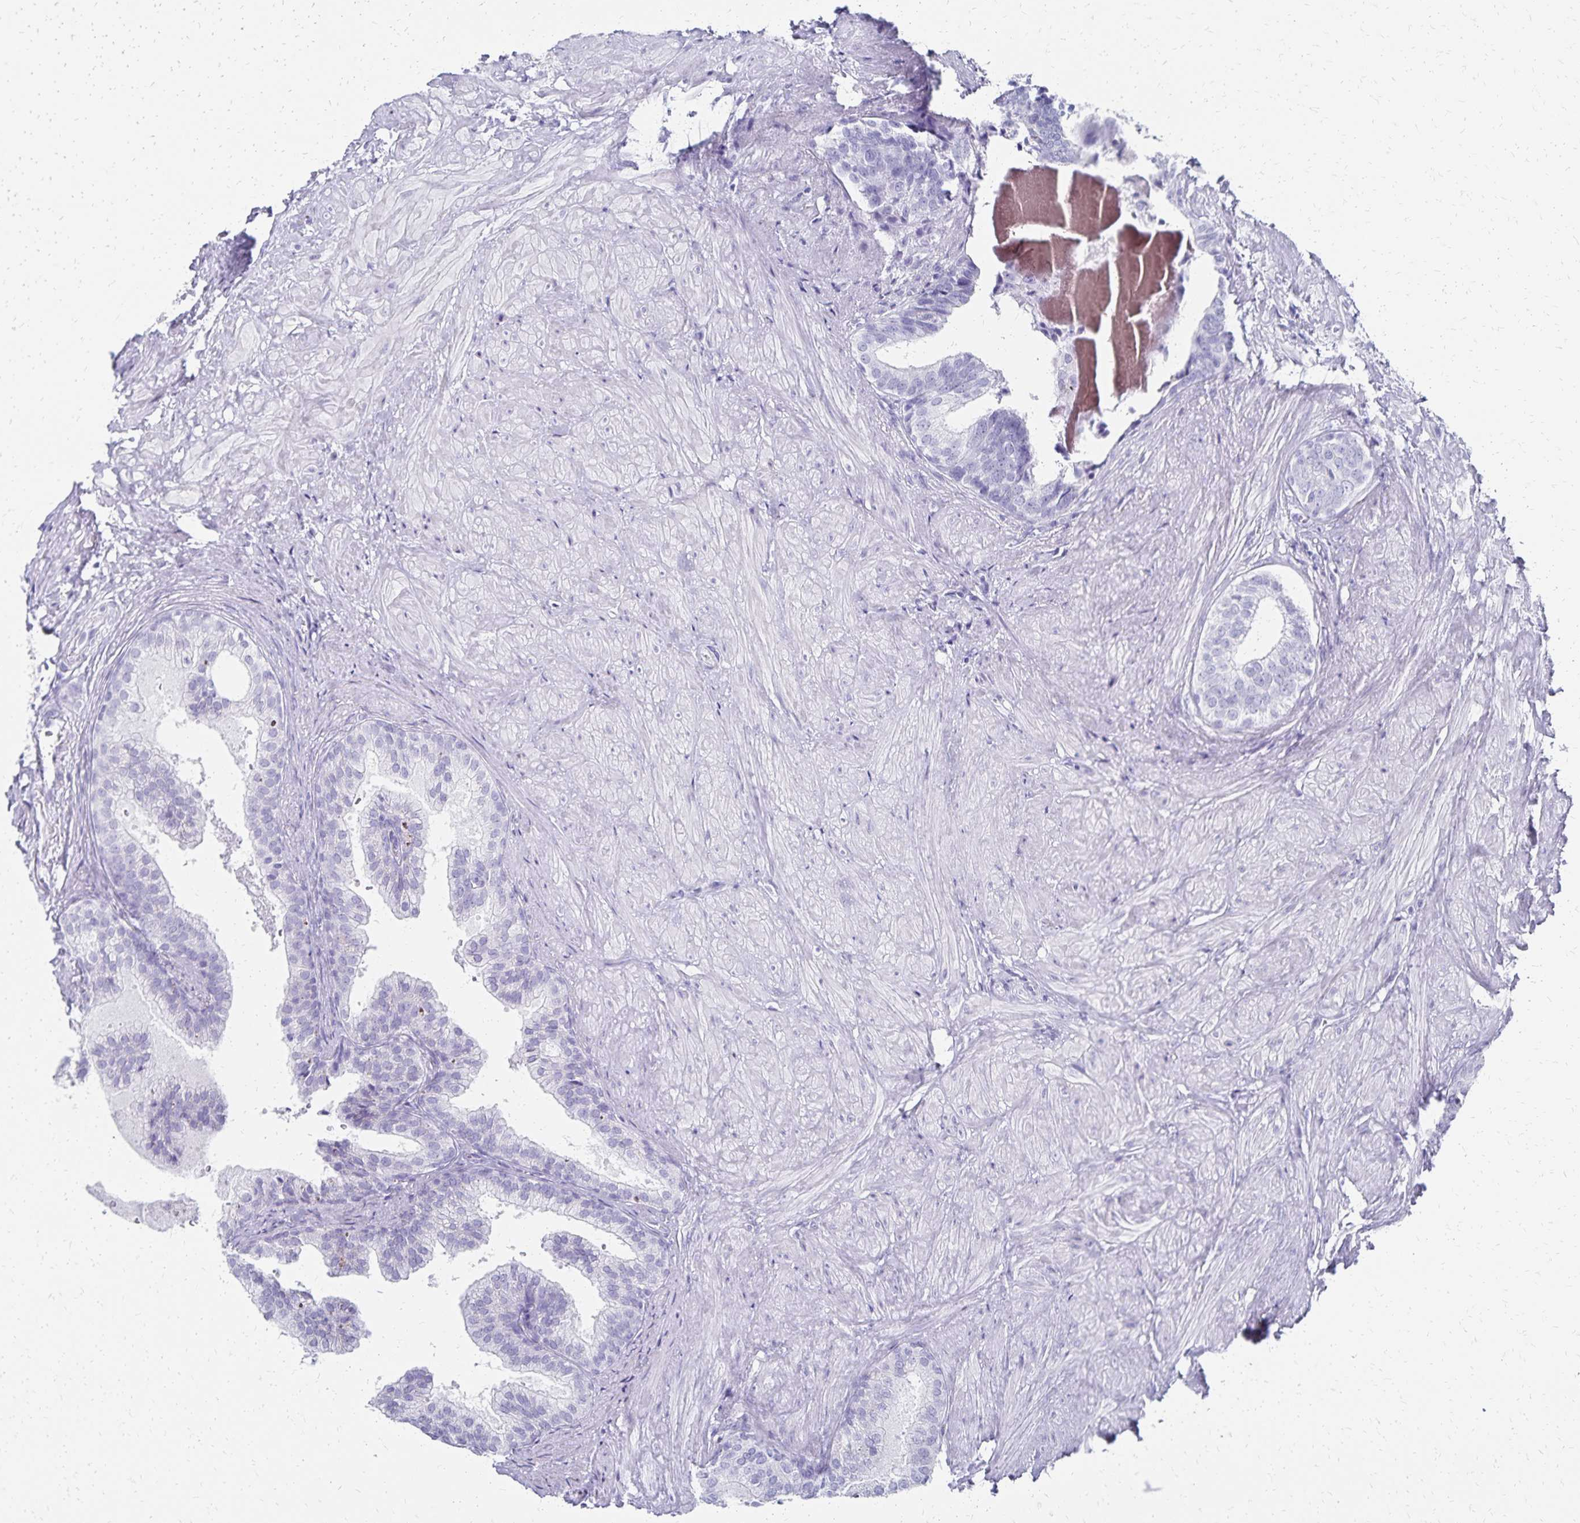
{"staining": {"intensity": "negative", "quantity": "none", "location": "none"}, "tissue": "prostate", "cell_type": "Glandular cells", "image_type": "normal", "snomed": [{"axis": "morphology", "description": "Normal tissue, NOS"}, {"axis": "topography", "description": "Prostate"}, {"axis": "topography", "description": "Peripheral nerve tissue"}], "caption": "This is a photomicrograph of immunohistochemistry (IHC) staining of unremarkable prostate, which shows no staining in glandular cells.", "gene": "GIP", "patient": {"sex": "male", "age": 55}}